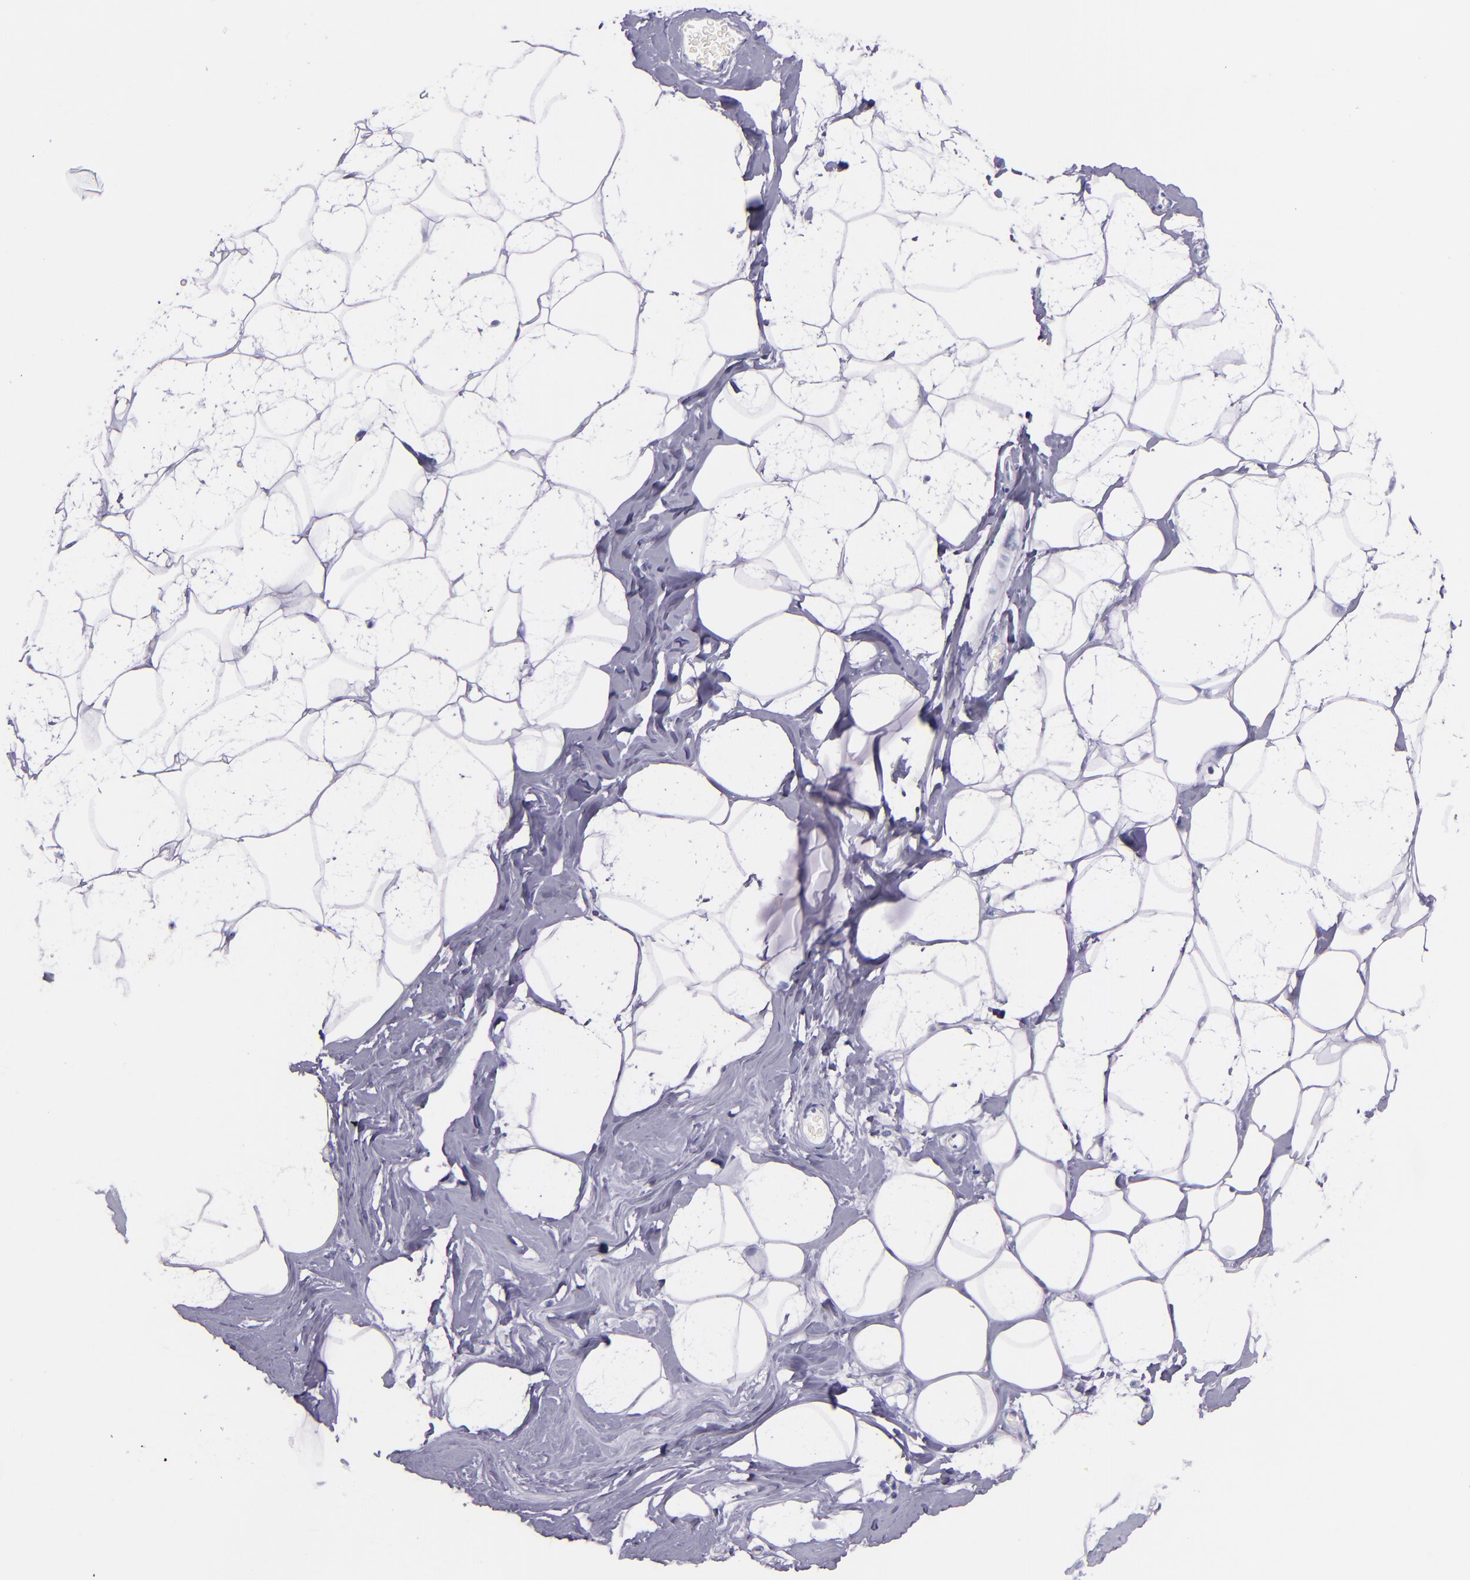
{"staining": {"intensity": "negative", "quantity": "none", "location": "none"}, "tissue": "breast", "cell_type": "Adipocytes", "image_type": "normal", "snomed": [{"axis": "morphology", "description": "Normal tissue, NOS"}, {"axis": "morphology", "description": "Fibrosis, NOS"}, {"axis": "topography", "description": "Breast"}], "caption": "An image of breast stained for a protein displays no brown staining in adipocytes.", "gene": "SFTPB", "patient": {"sex": "female", "age": 39}}